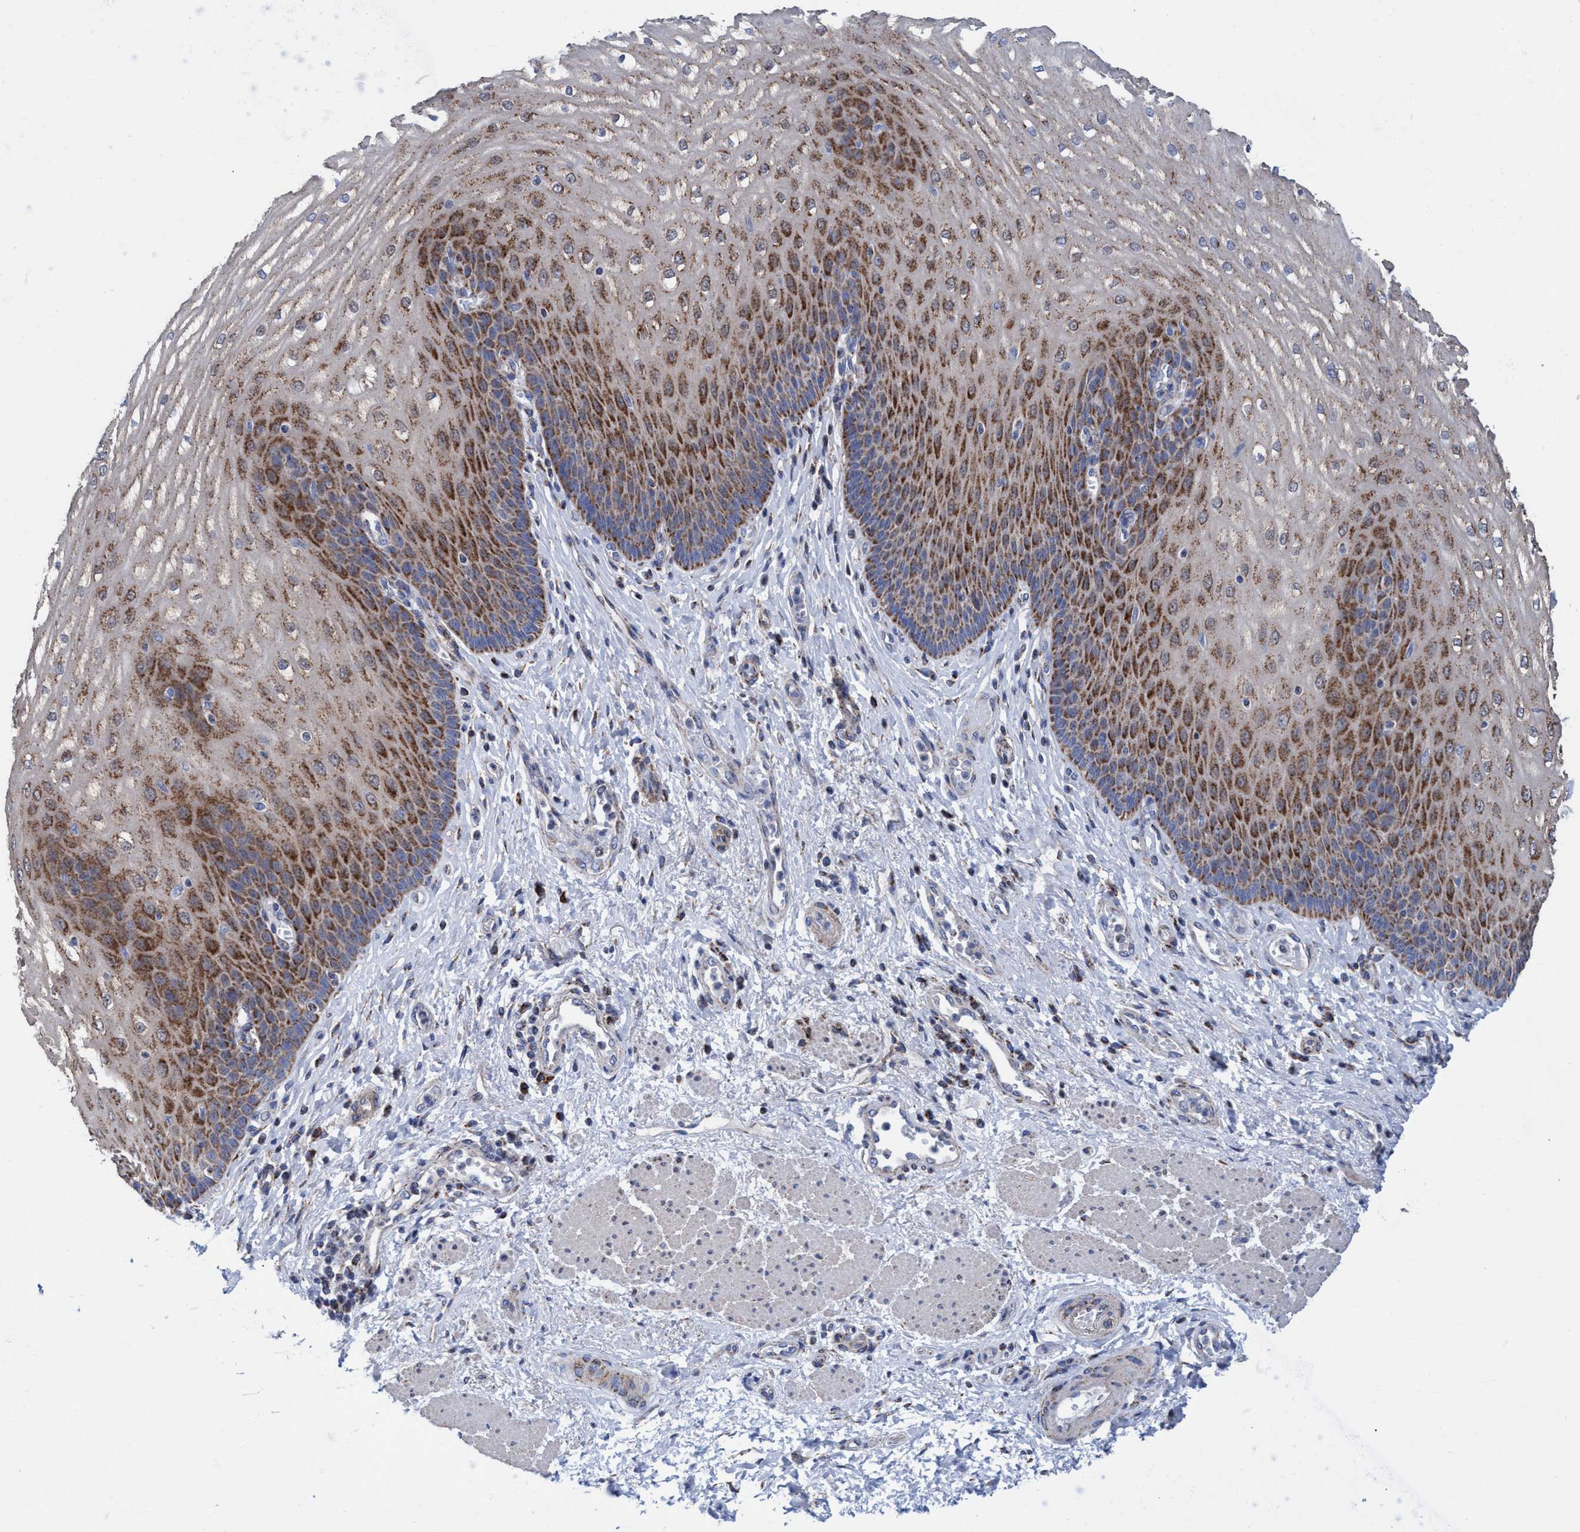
{"staining": {"intensity": "moderate", "quantity": "25%-75%", "location": "cytoplasmic/membranous"}, "tissue": "esophagus", "cell_type": "Squamous epithelial cells", "image_type": "normal", "snomed": [{"axis": "morphology", "description": "Normal tissue, NOS"}, {"axis": "topography", "description": "Esophagus"}], "caption": "Brown immunohistochemical staining in normal human esophagus exhibits moderate cytoplasmic/membranous expression in about 25%-75% of squamous epithelial cells. (DAB (3,3'-diaminobenzidine) IHC with brightfield microscopy, high magnification).", "gene": "ZNF750", "patient": {"sex": "male", "age": 54}}